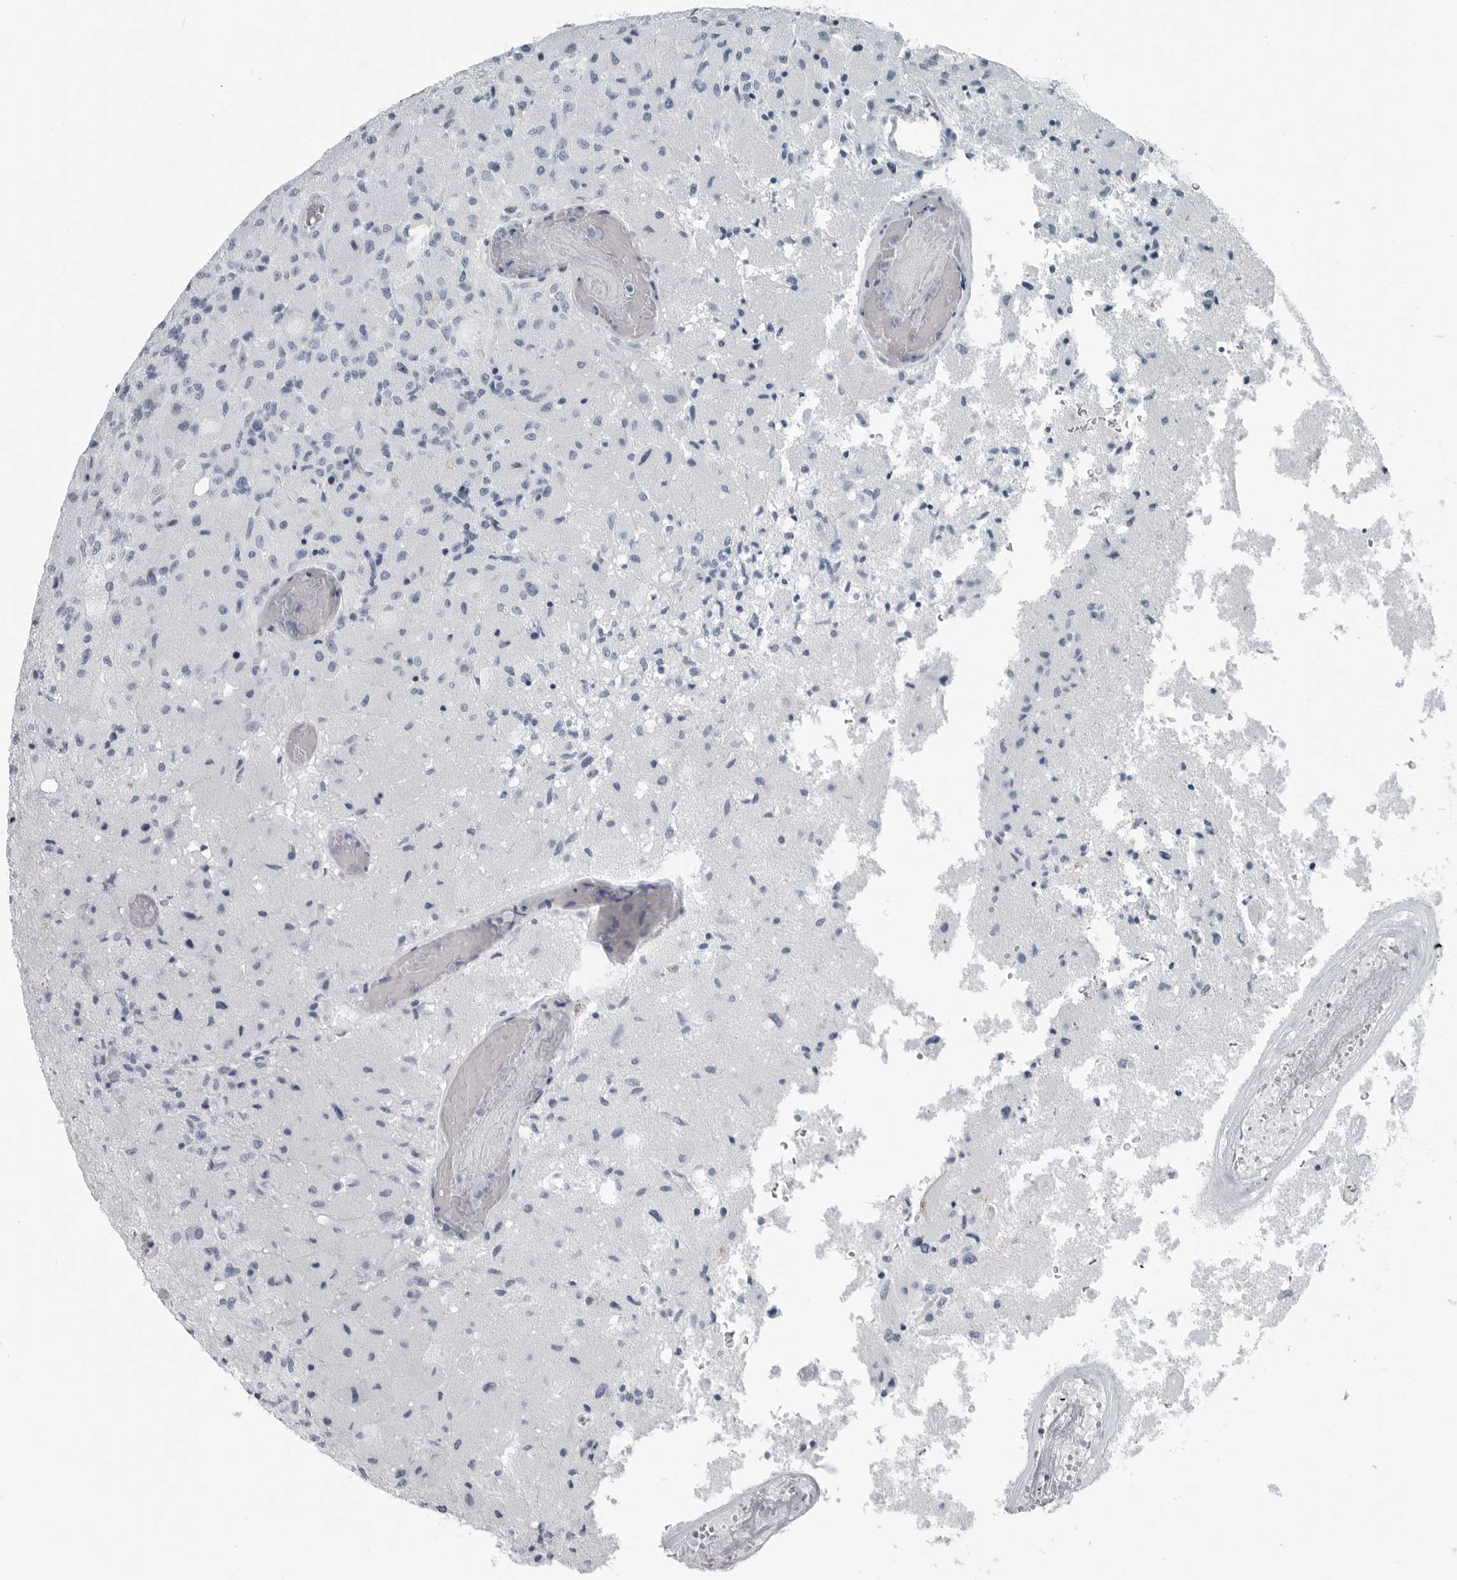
{"staining": {"intensity": "negative", "quantity": "none", "location": "none"}, "tissue": "glioma", "cell_type": "Tumor cells", "image_type": "cancer", "snomed": [{"axis": "morphology", "description": "Normal tissue, NOS"}, {"axis": "morphology", "description": "Glioma, malignant, High grade"}, {"axis": "topography", "description": "Cerebral cortex"}], "caption": "Glioma was stained to show a protein in brown. There is no significant positivity in tumor cells.", "gene": "FABP6", "patient": {"sex": "male", "age": 77}}